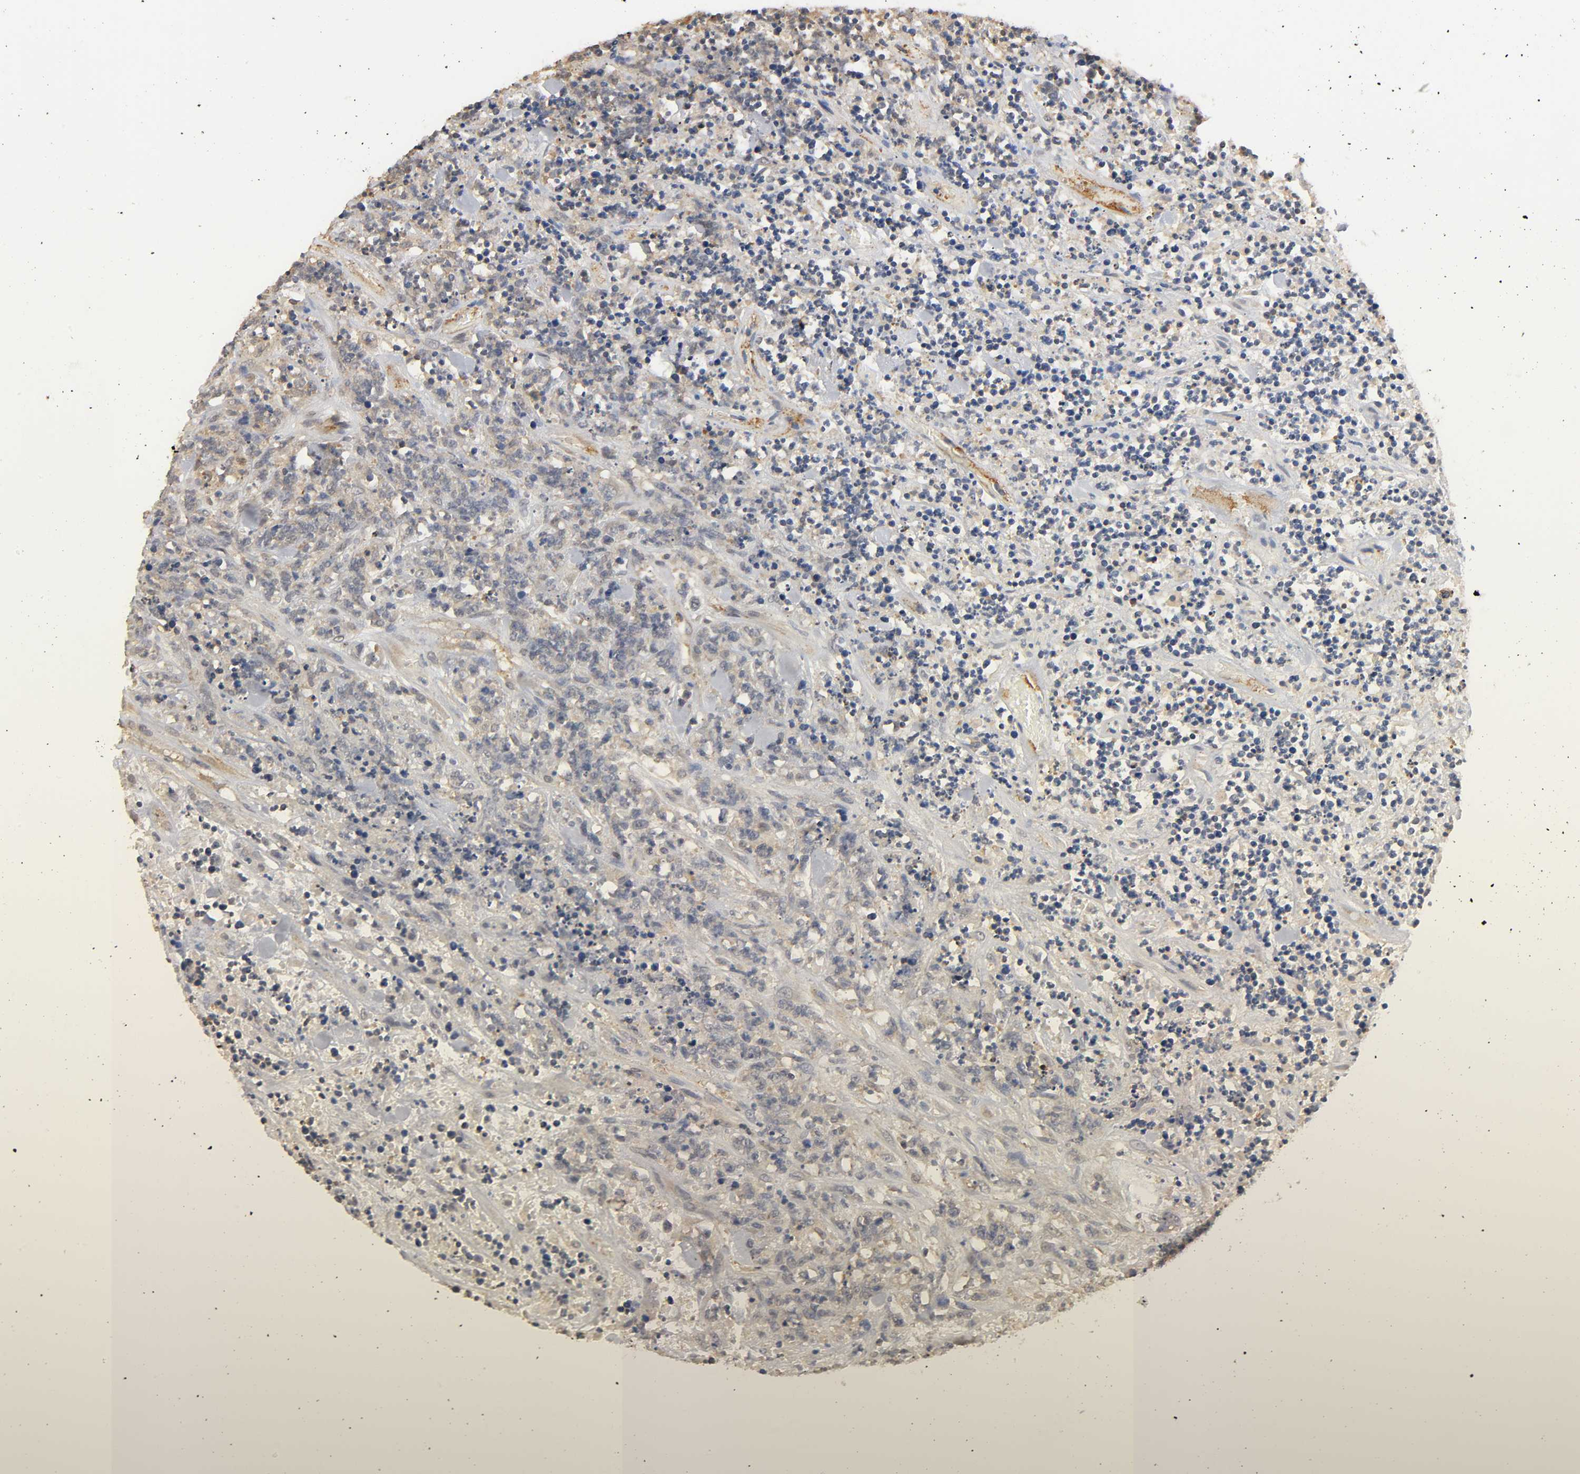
{"staining": {"intensity": "negative", "quantity": "none", "location": "none"}, "tissue": "lymphoma", "cell_type": "Tumor cells", "image_type": "cancer", "snomed": [{"axis": "morphology", "description": "Malignant lymphoma, non-Hodgkin's type, High grade"}, {"axis": "topography", "description": "Soft tissue"}], "caption": "The image shows no staining of tumor cells in lymphoma.", "gene": "PDE5A", "patient": {"sex": "male", "age": 18}}